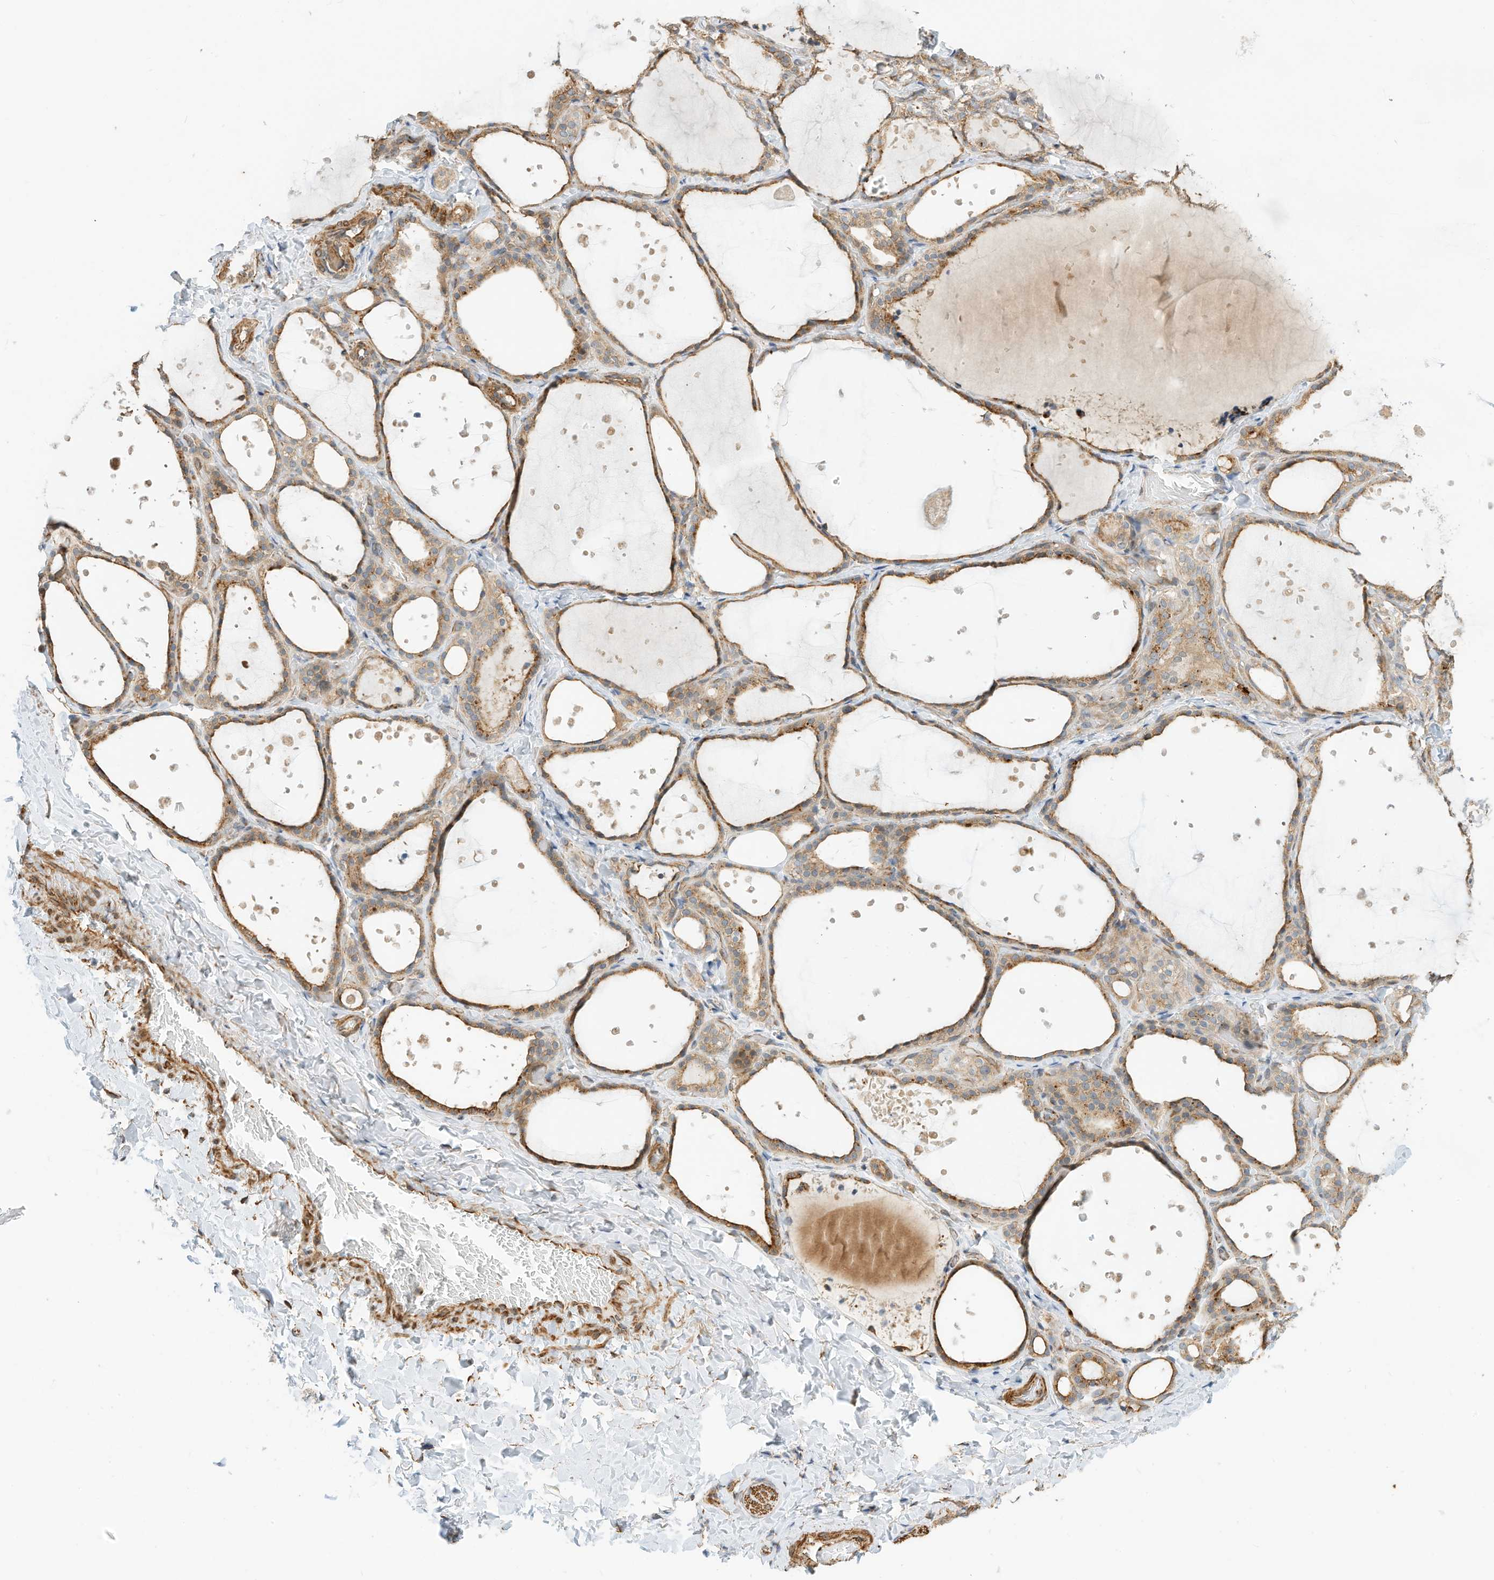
{"staining": {"intensity": "moderate", "quantity": ">75%", "location": "cytoplasmic/membranous"}, "tissue": "thyroid gland", "cell_type": "Glandular cells", "image_type": "normal", "snomed": [{"axis": "morphology", "description": "Normal tissue, NOS"}, {"axis": "topography", "description": "Thyroid gland"}], "caption": "The photomicrograph exhibits staining of unremarkable thyroid gland, revealing moderate cytoplasmic/membranous protein expression (brown color) within glandular cells.", "gene": "OFD1", "patient": {"sex": "female", "age": 44}}